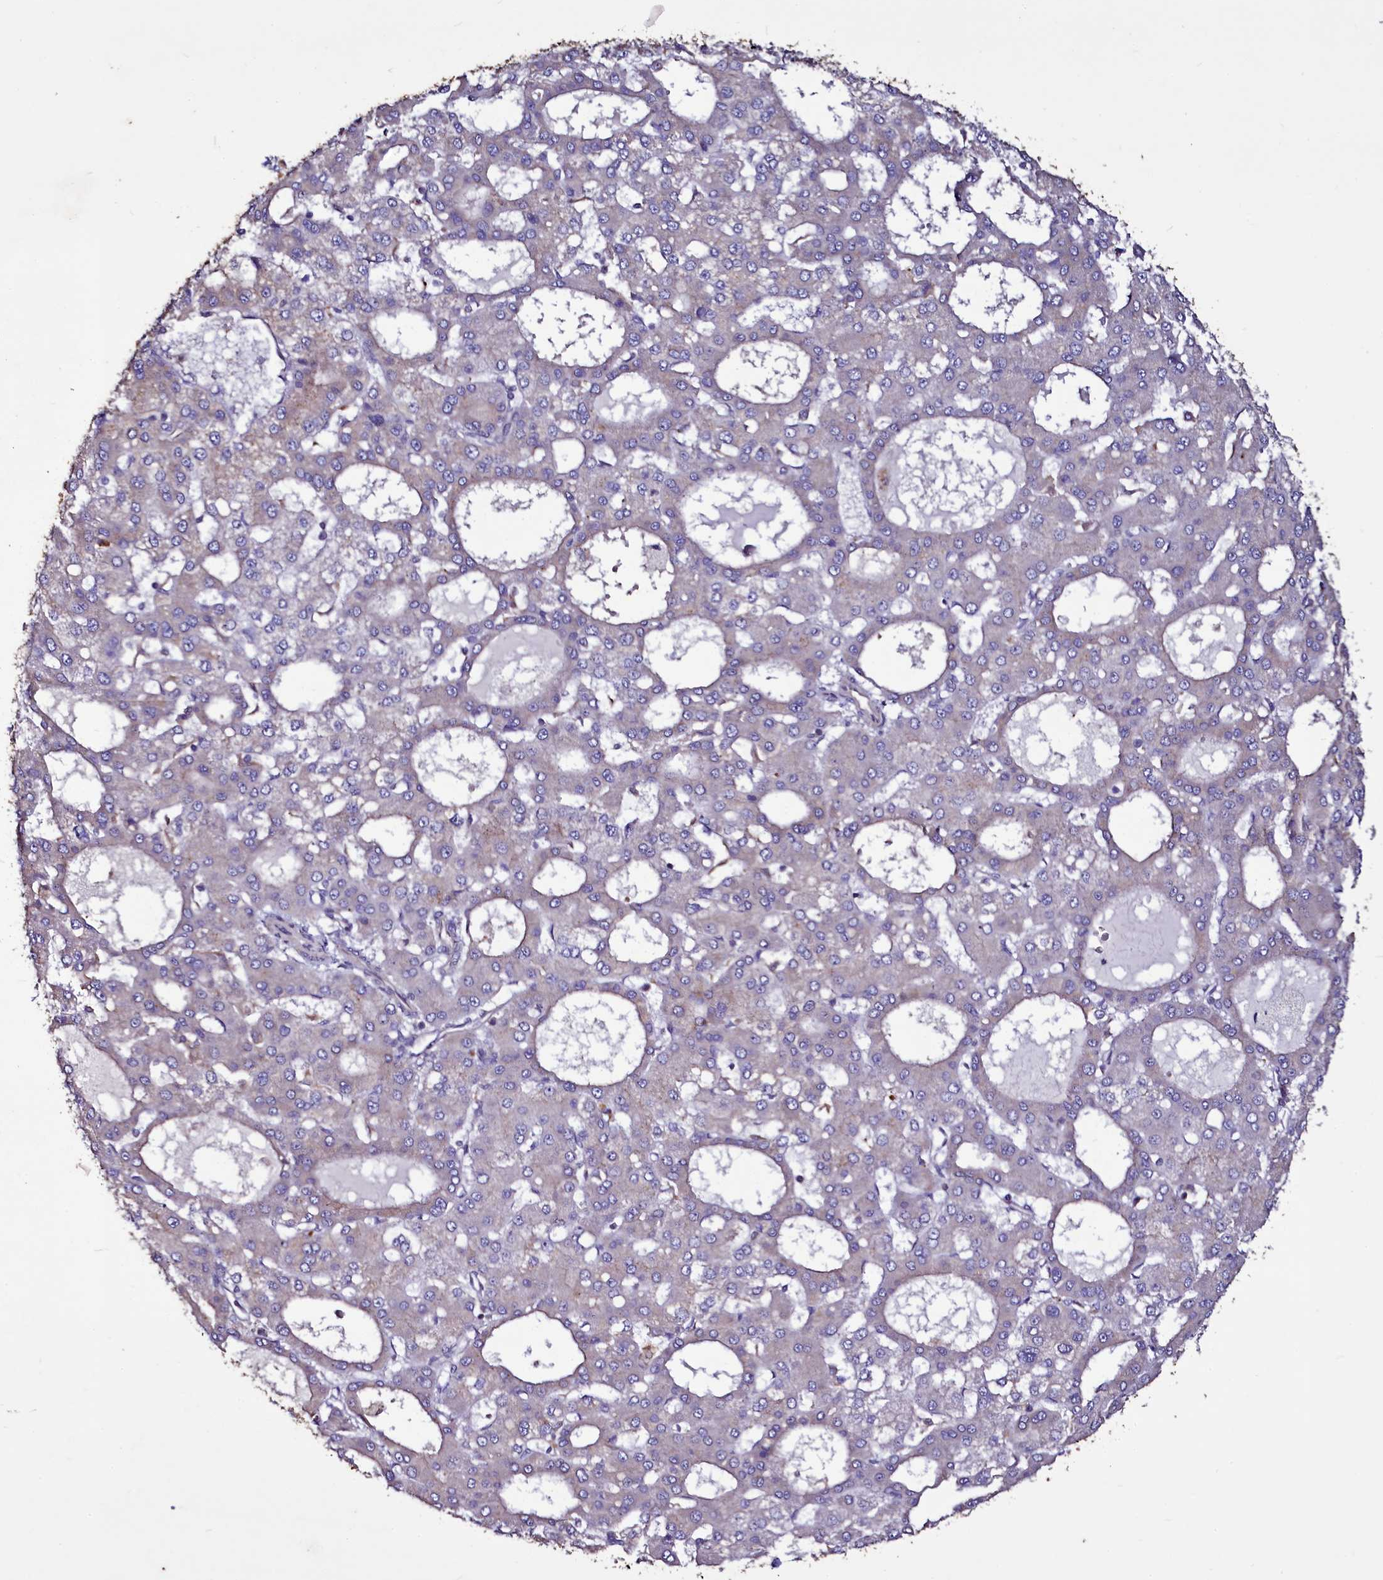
{"staining": {"intensity": "negative", "quantity": "none", "location": "none"}, "tissue": "liver cancer", "cell_type": "Tumor cells", "image_type": "cancer", "snomed": [{"axis": "morphology", "description": "Carcinoma, Hepatocellular, NOS"}, {"axis": "topography", "description": "Liver"}], "caption": "Immunohistochemistry of human liver cancer (hepatocellular carcinoma) displays no positivity in tumor cells. (IHC, brightfield microscopy, high magnification).", "gene": "SELENOT", "patient": {"sex": "male", "age": 47}}